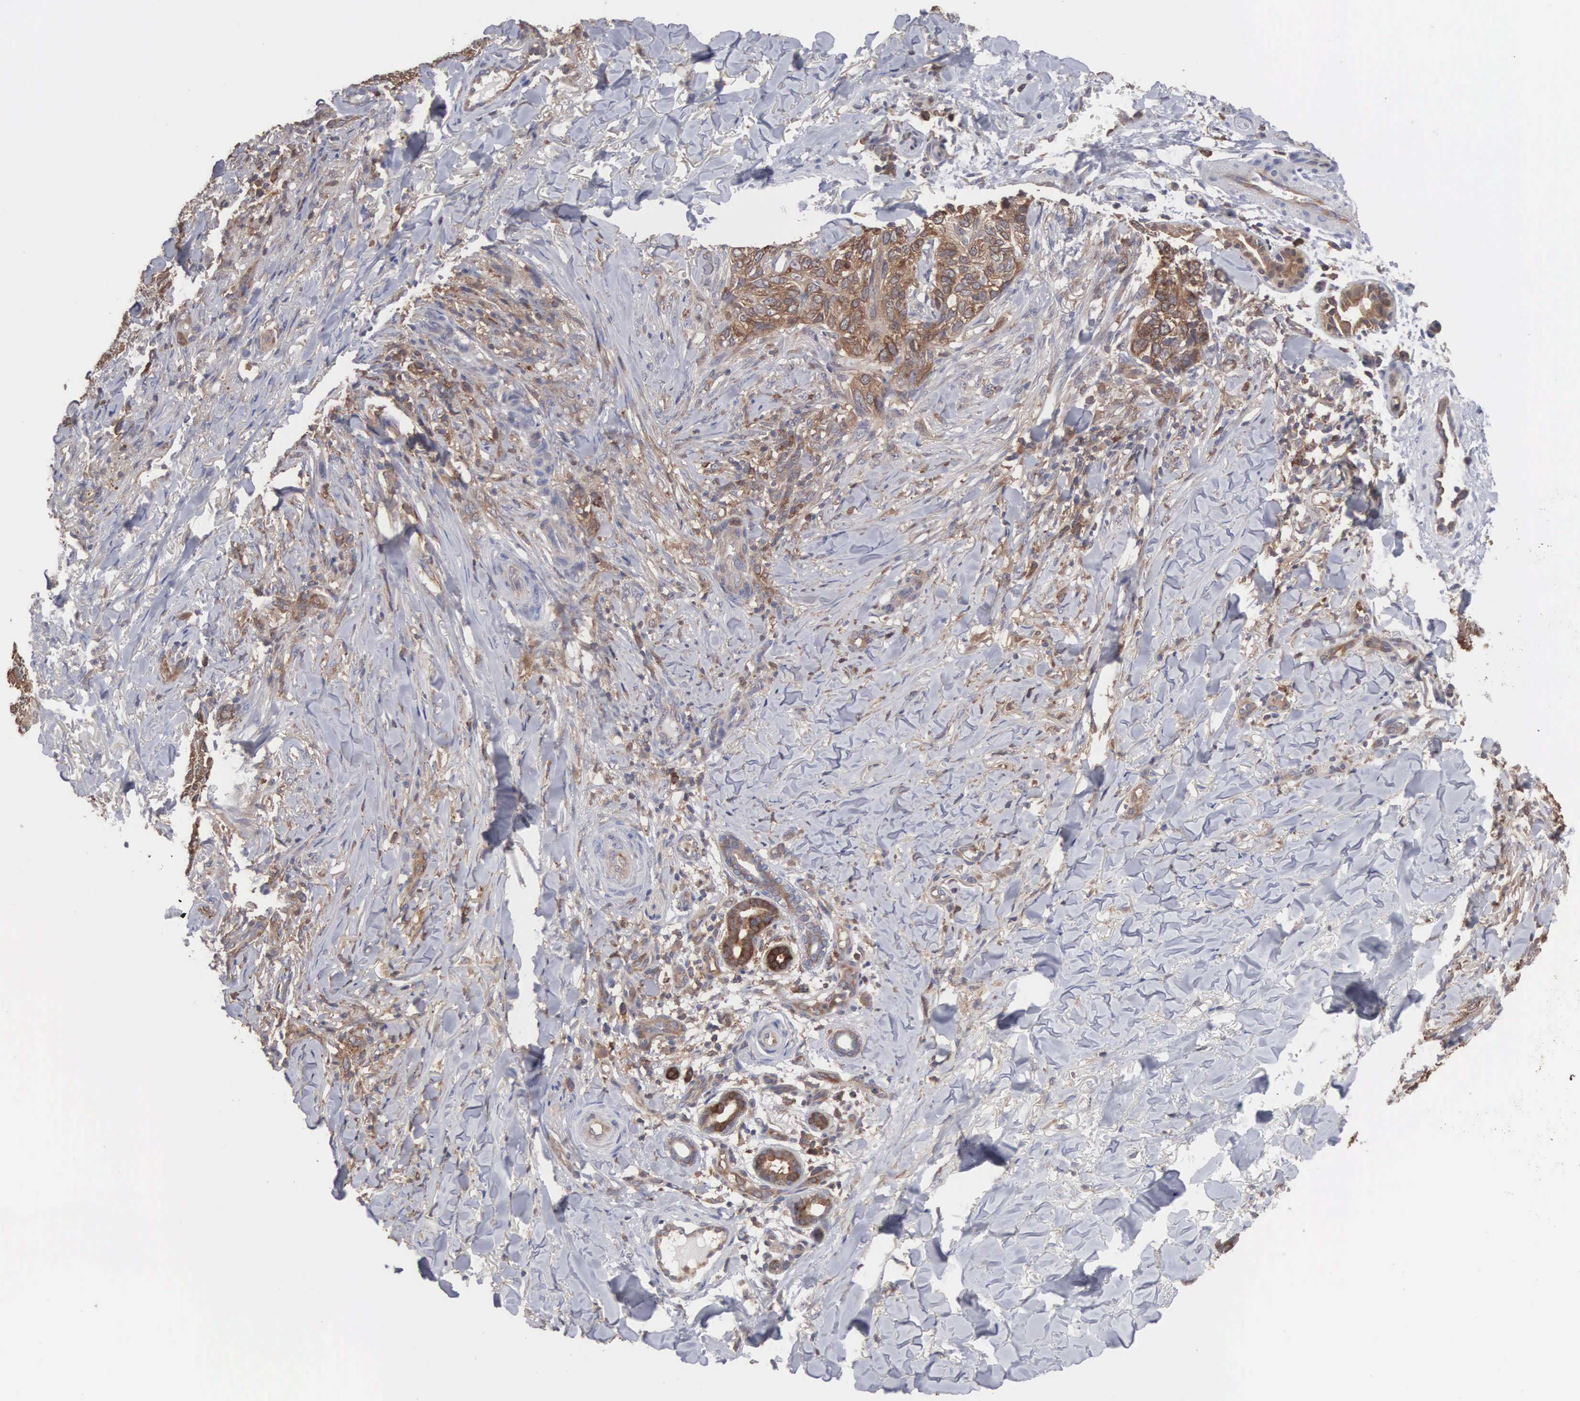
{"staining": {"intensity": "moderate", "quantity": "25%-75%", "location": "cytoplasmic/membranous"}, "tissue": "skin cancer", "cell_type": "Tumor cells", "image_type": "cancer", "snomed": [{"axis": "morphology", "description": "Normal tissue, NOS"}, {"axis": "morphology", "description": "Basal cell carcinoma"}, {"axis": "topography", "description": "Skin"}], "caption": "This is an image of immunohistochemistry (IHC) staining of basal cell carcinoma (skin), which shows moderate positivity in the cytoplasmic/membranous of tumor cells.", "gene": "MTHFD1", "patient": {"sex": "male", "age": 81}}